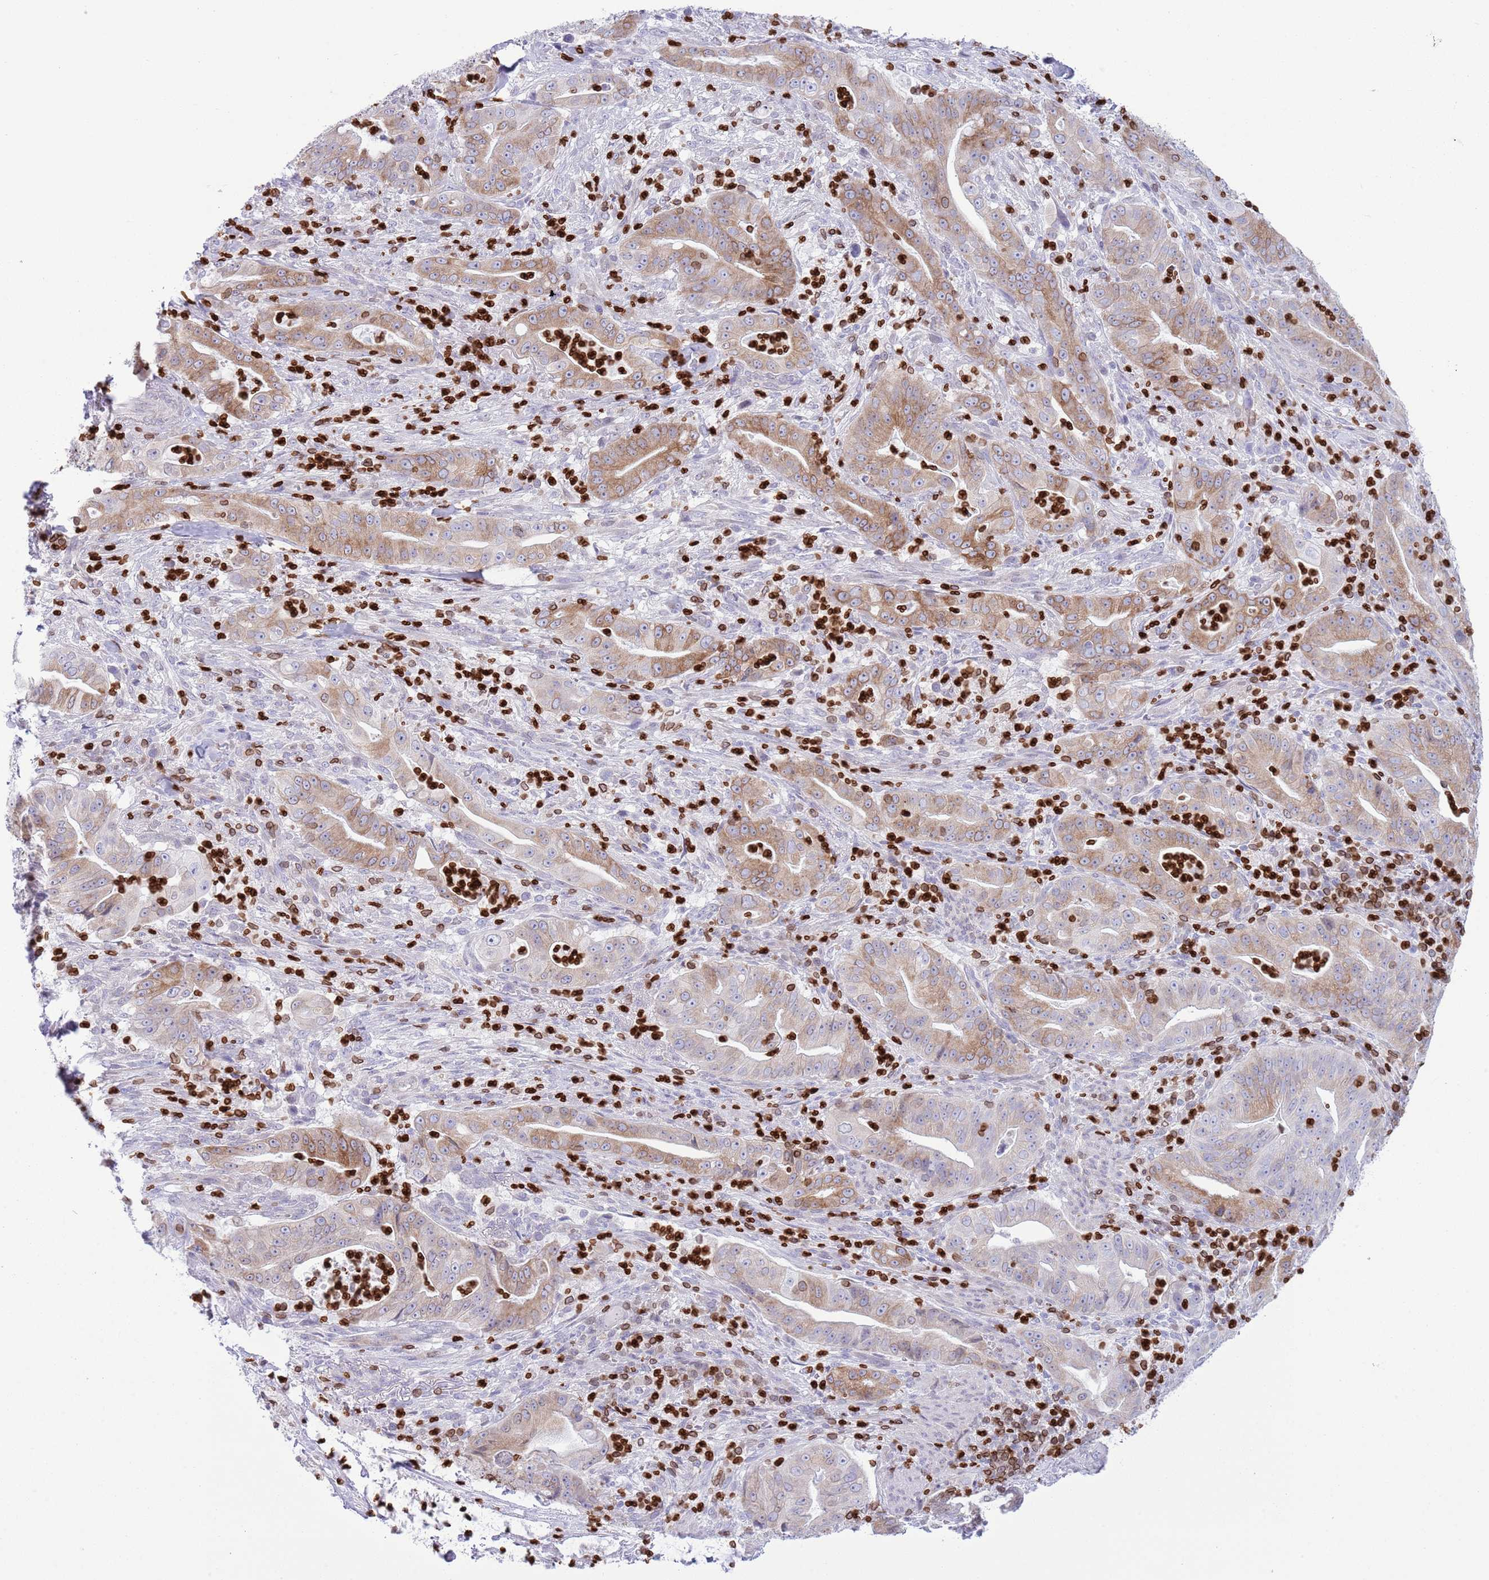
{"staining": {"intensity": "moderate", "quantity": "25%-75%", "location": "cytoplasmic/membranous"}, "tissue": "pancreatic cancer", "cell_type": "Tumor cells", "image_type": "cancer", "snomed": [{"axis": "morphology", "description": "Adenocarcinoma, NOS"}, {"axis": "topography", "description": "Pancreas"}], "caption": "Pancreatic adenocarcinoma stained with DAB (3,3'-diaminobenzidine) IHC shows medium levels of moderate cytoplasmic/membranous staining in about 25%-75% of tumor cells. (brown staining indicates protein expression, while blue staining denotes nuclei).", "gene": "LBR", "patient": {"sex": "male", "age": 71}}